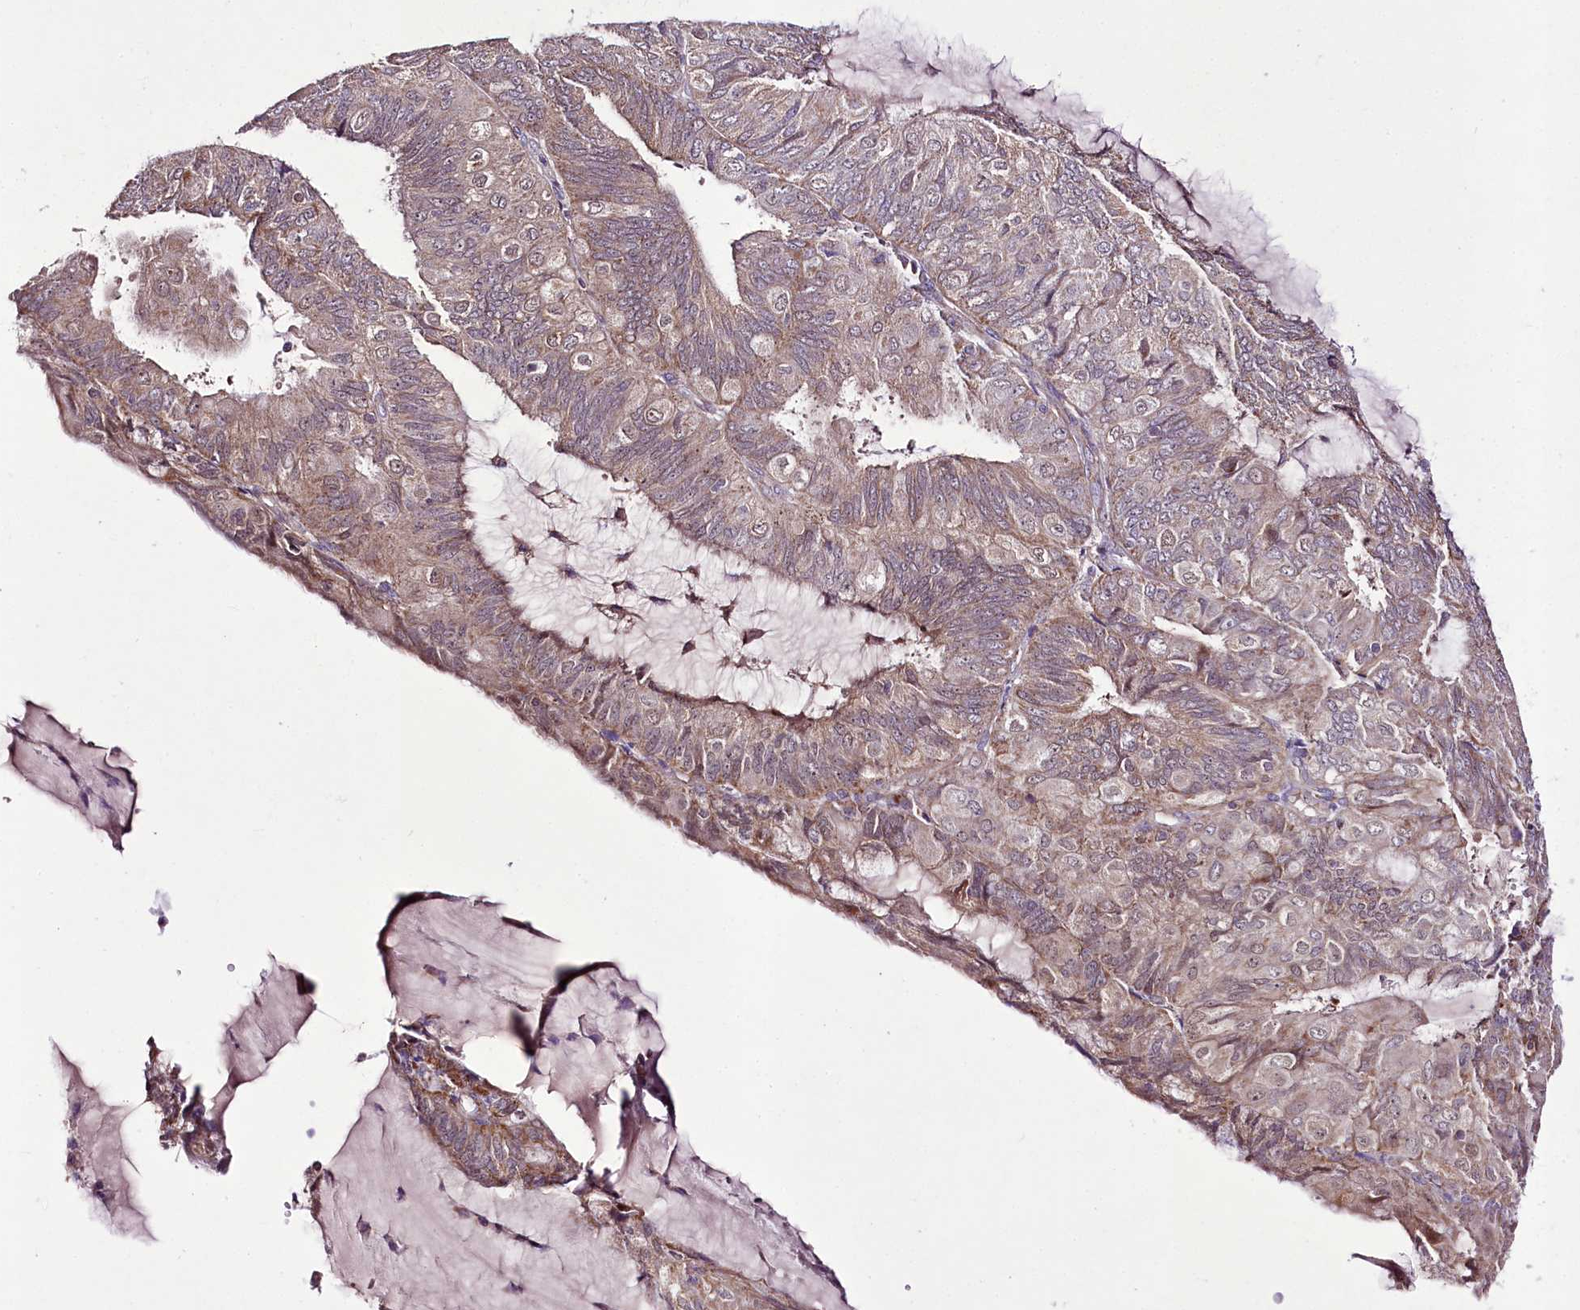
{"staining": {"intensity": "moderate", "quantity": ">75%", "location": "cytoplasmic/membranous"}, "tissue": "endometrial cancer", "cell_type": "Tumor cells", "image_type": "cancer", "snomed": [{"axis": "morphology", "description": "Adenocarcinoma, NOS"}, {"axis": "topography", "description": "Endometrium"}], "caption": "A brown stain labels moderate cytoplasmic/membranous staining of a protein in human adenocarcinoma (endometrial) tumor cells. The staining was performed using DAB to visualize the protein expression in brown, while the nuclei were stained in blue with hematoxylin (Magnification: 20x).", "gene": "ATE1", "patient": {"sex": "female", "age": 81}}